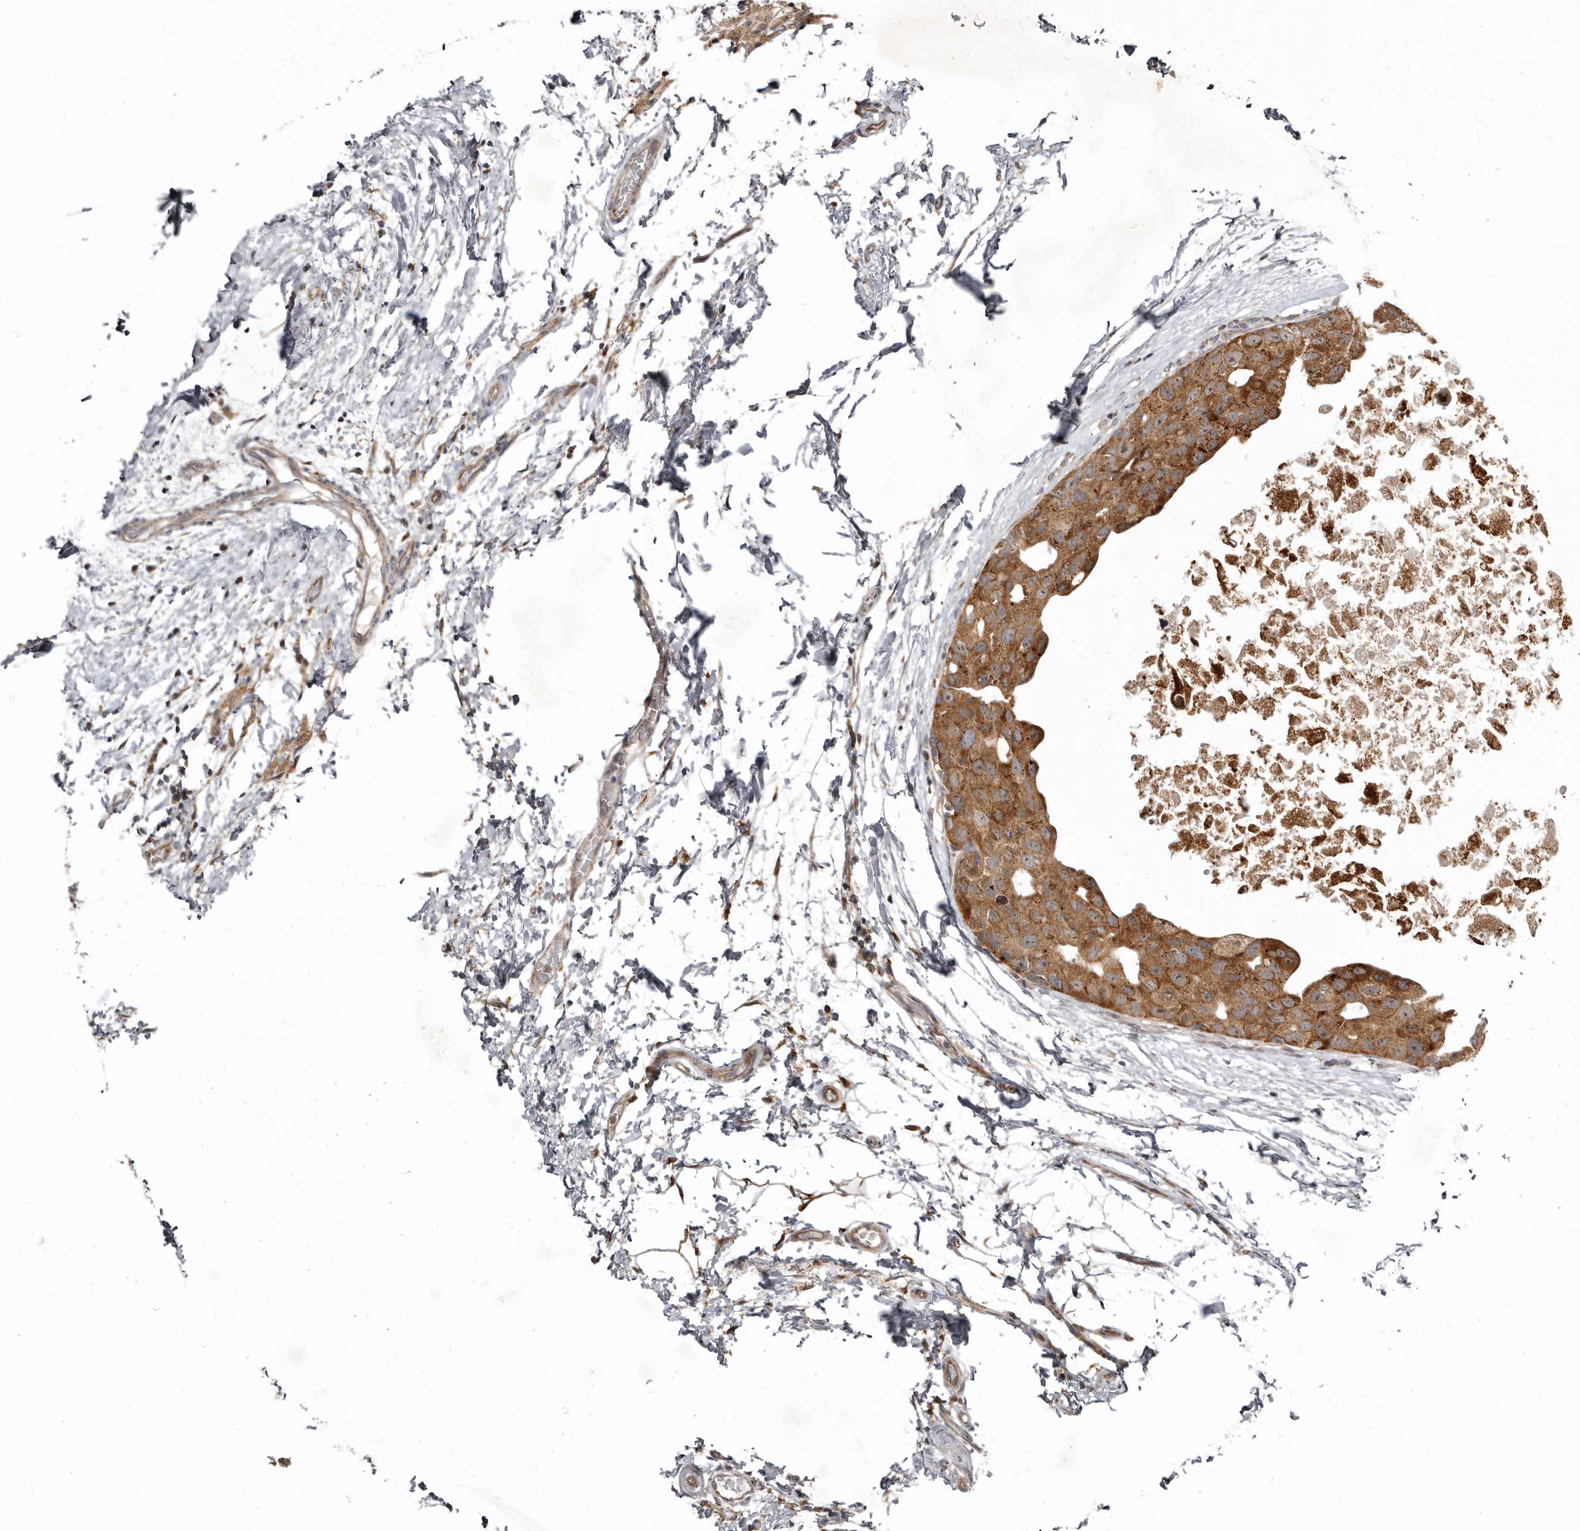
{"staining": {"intensity": "moderate", "quantity": ">75%", "location": "cytoplasmic/membranous"}, "tissue": "breast cancer", "cell_type": "Tumor cells", "image_type": "cancer", "snomed": [{"axis": "morphology", "description": "Duct carcinoma"}, {"axis": "topography", "description": "Breast"}], "caption": "Moderate cytoplasmic/membranous positivity for a protein is seen in about >75% of tumor cells of infiltrating ductal carcinoma (breast) using immunohistochemistry.", "gene": "SMC4", "patient": {"sex": "female", "age": 62}}